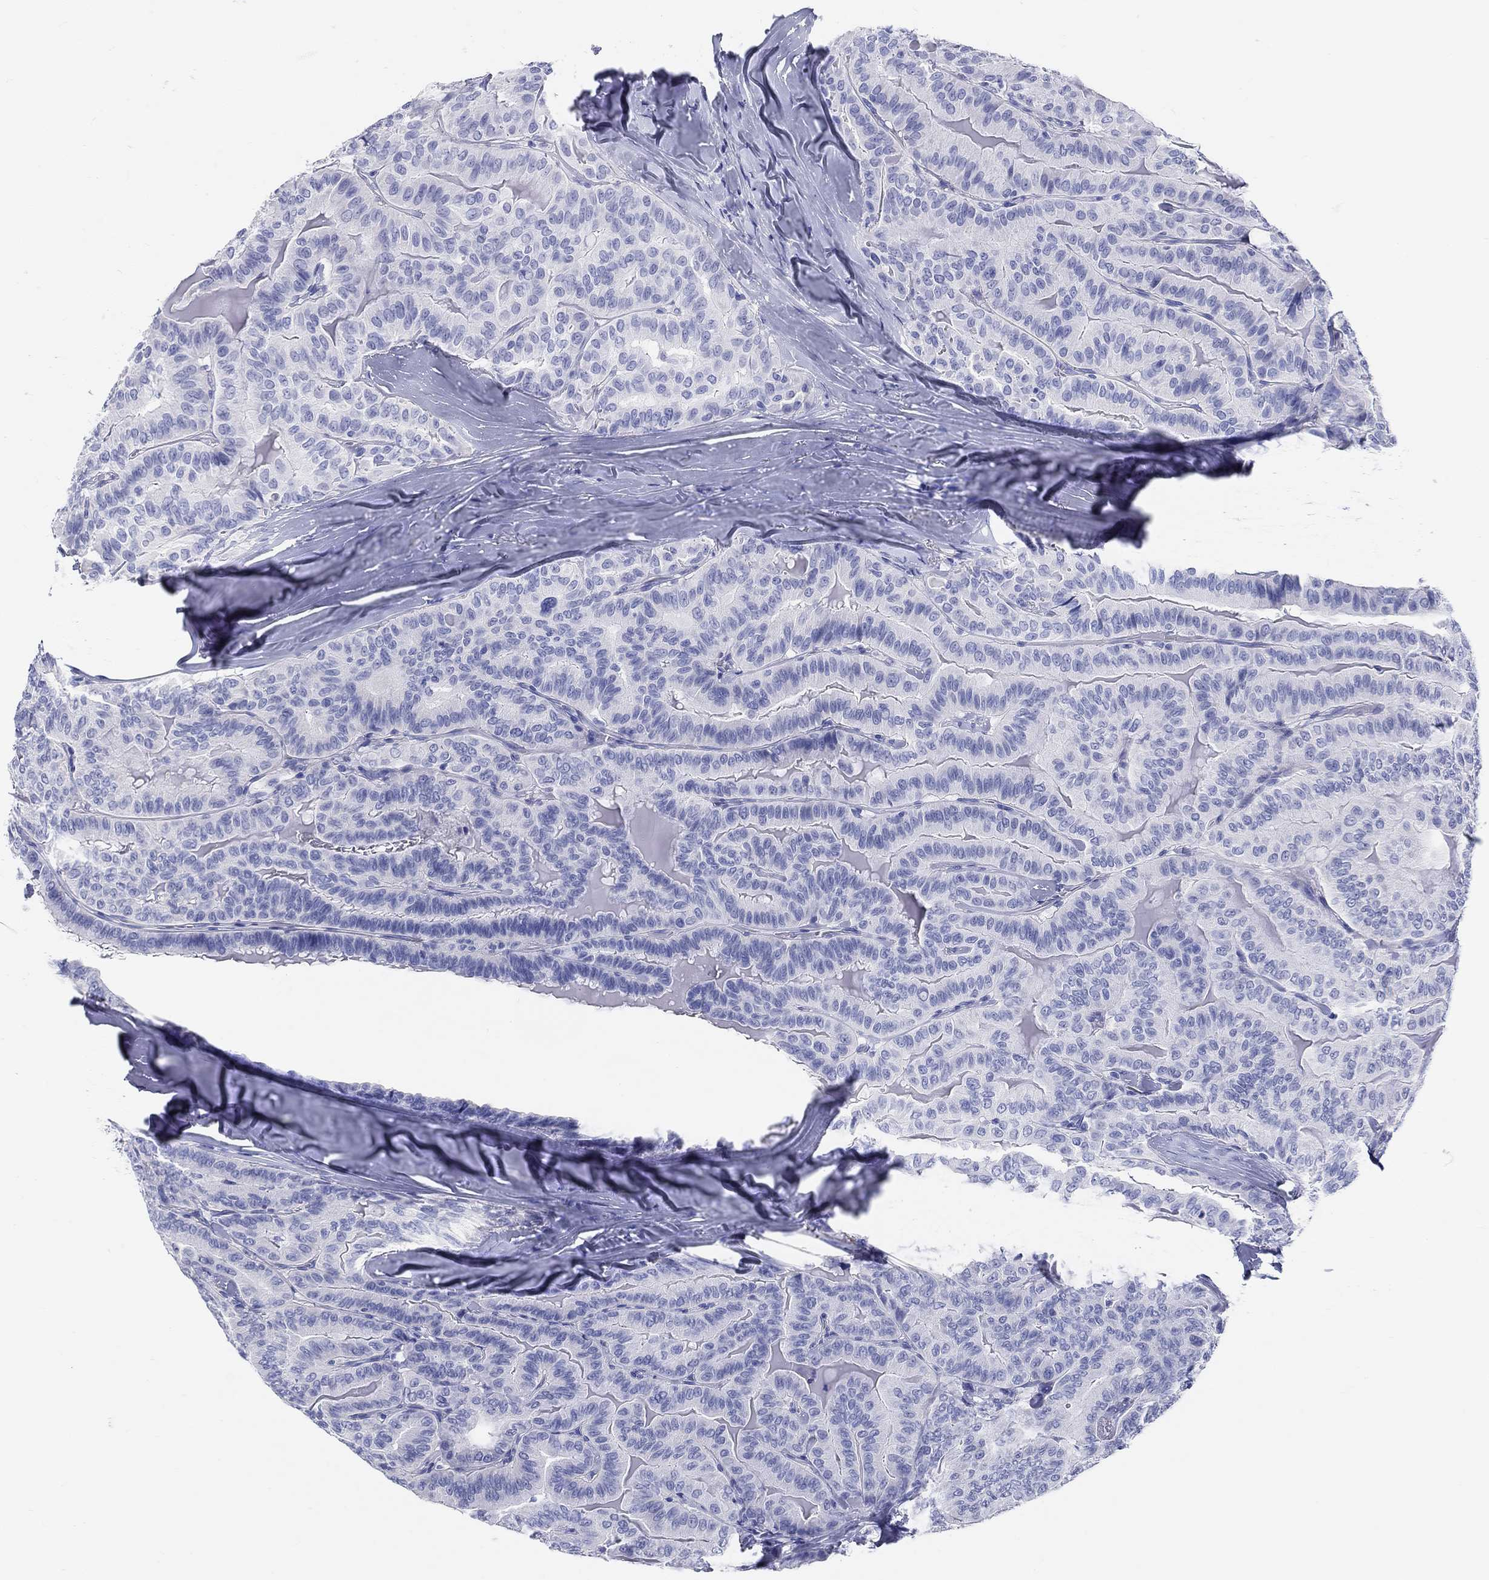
{"staining": {"intensity": "negative", "quantity": "none", "location": "none"}, "tissue": "thyroid cancer", "cell_type": "Tumor cells", "image_type": "cancer", "snomed": [{"axis": "morphology", "description": "Papillary adenocarcinoma, NOS"}, {"axis": "topography", "description": "Thyroid gland"}], "caption": "There is no significant expression in tumor cells of papillary adenocarcinoma (thyroid).", "gene": "CRYGS", "patient": {"sex": "female", "age": 68}}